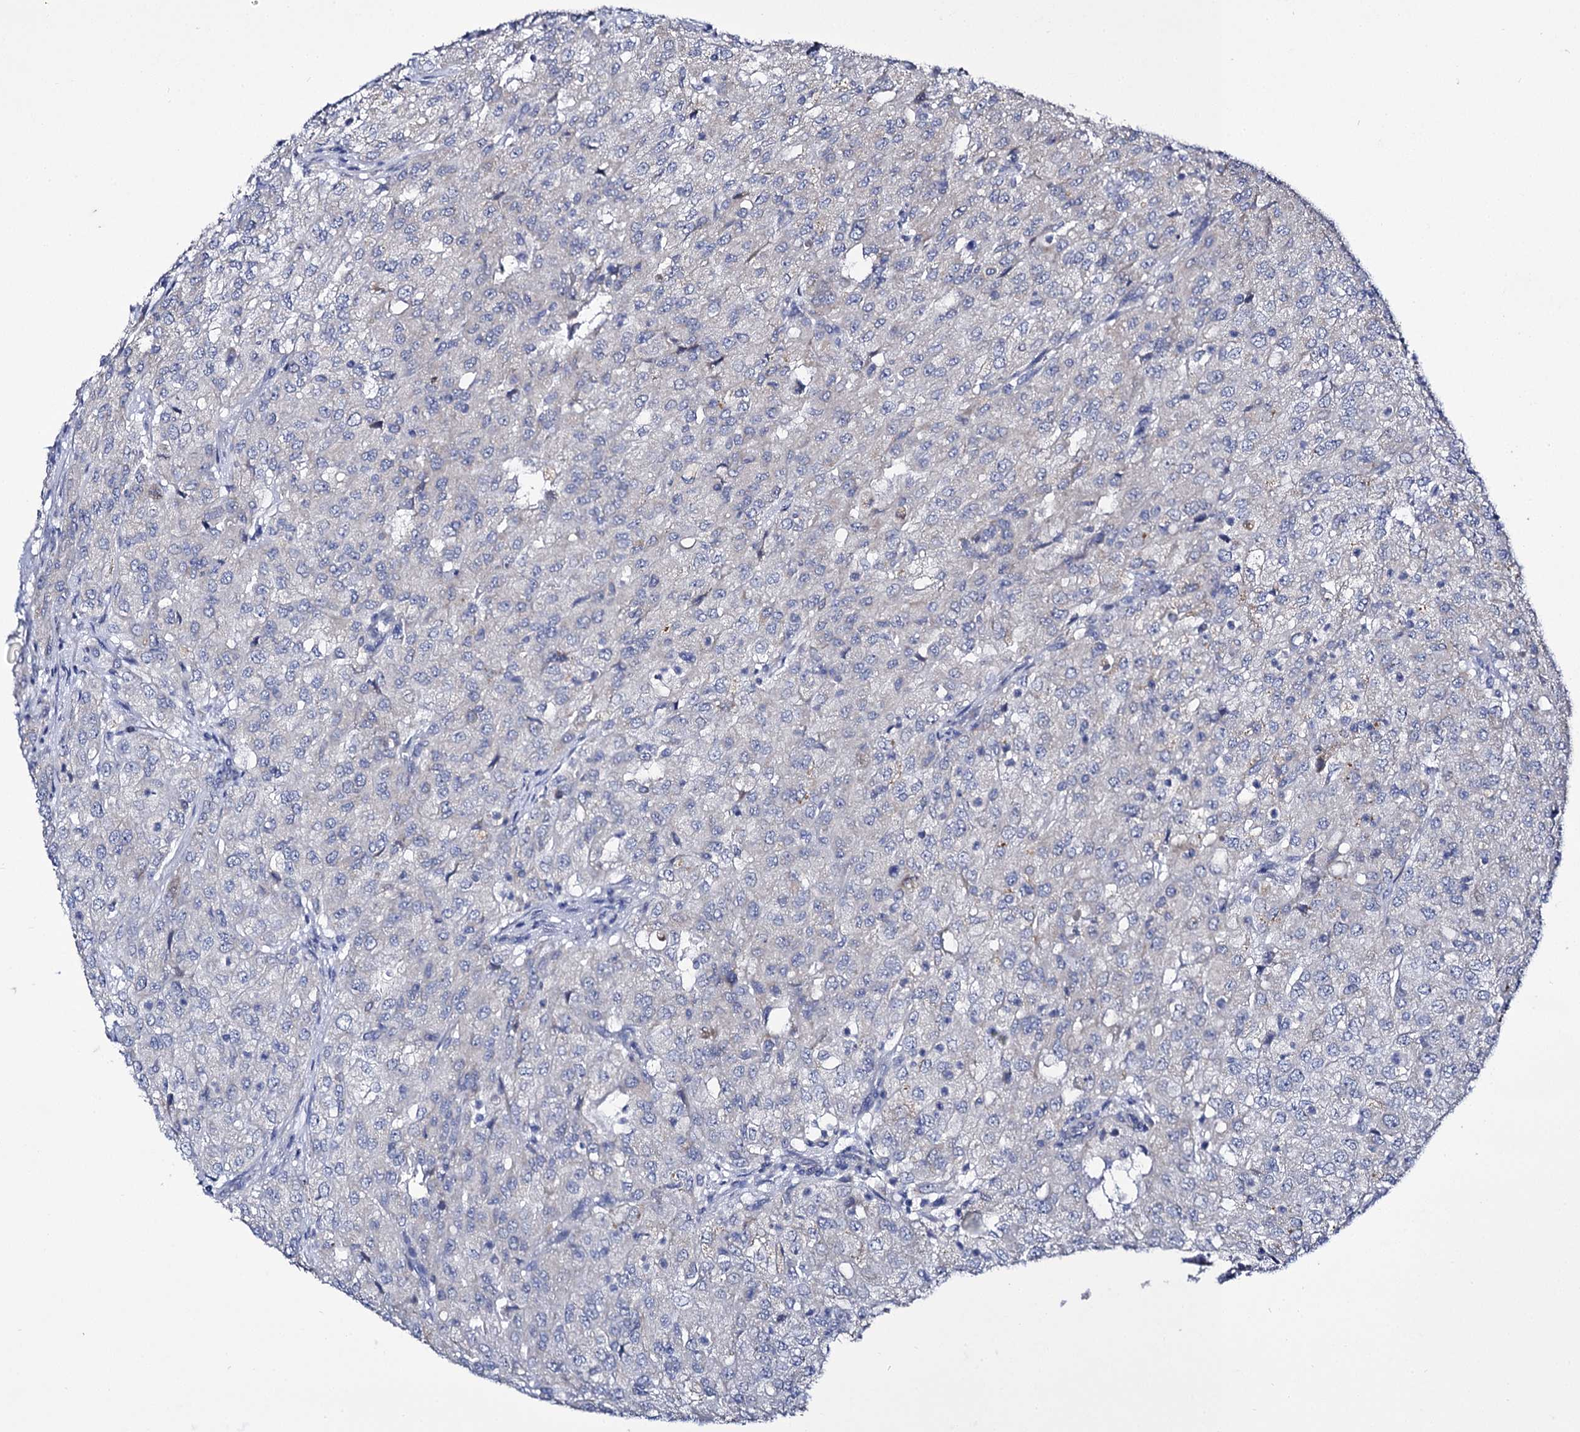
{"staining": {"intensity": "negative", "quantity": "none", "location": "none"}, "tissue": "renal cancer", "cell_type": "Tumor cells", "image_type": "cancer", "snomed": [{"axis": "morphology", "description": "Adenocarcinoma, NOS"}, {"axis": "topography", "description": "Kidney"}], "caption": "This is a photomicrograph of immunohistochemistry (IHC) staining of renal cancer (adenocarcinoma), which shows no expression in tumor cells.", "gene": "PANX2", "patient": {"sex": "female", "age": 54}}